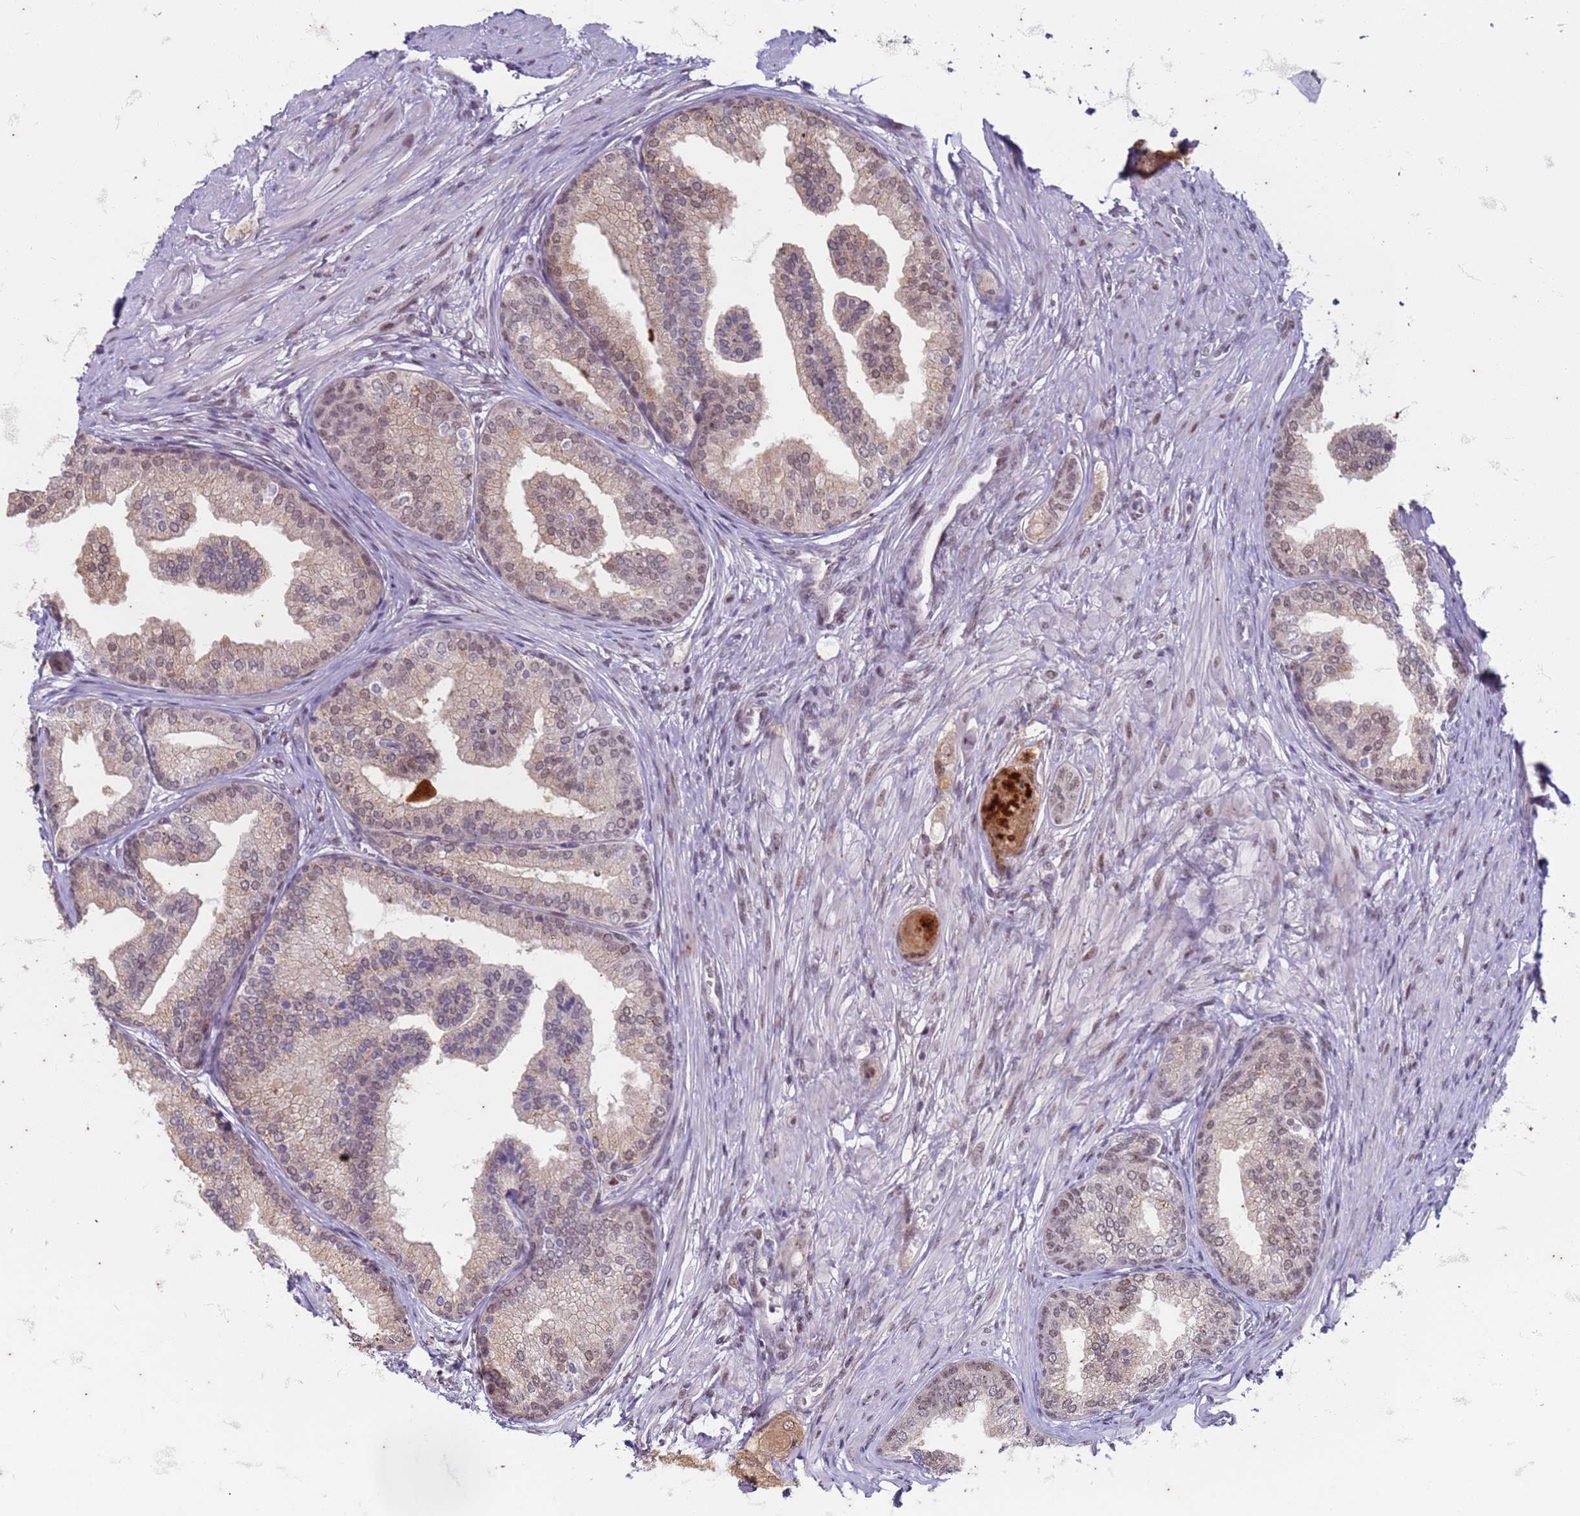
{"staining": {"intensity": "moderate", "quantity": "<25%", "location": "nuclear"}, "tissue": "prostate cancer", "cell_type": "Tumor cells", "image_type": "cancer", "snomed": [{"axis": "morphology", "description": "Adenocarcinoma, High grade"}, {"axis": "topography", "description": "Prostate"}], "caption": "The photomicrograph demonstrates staining of prostate cancer, revealing moderate nuclear protein staining (brown color) within tumor cells. The protein of interest is stained brown, and the nuclei are stained in blue (DAB IHC with brightfield microscopy, high magnification).", "gene": "TRMT6", "patient": {"sex": "male", "age": 59}}